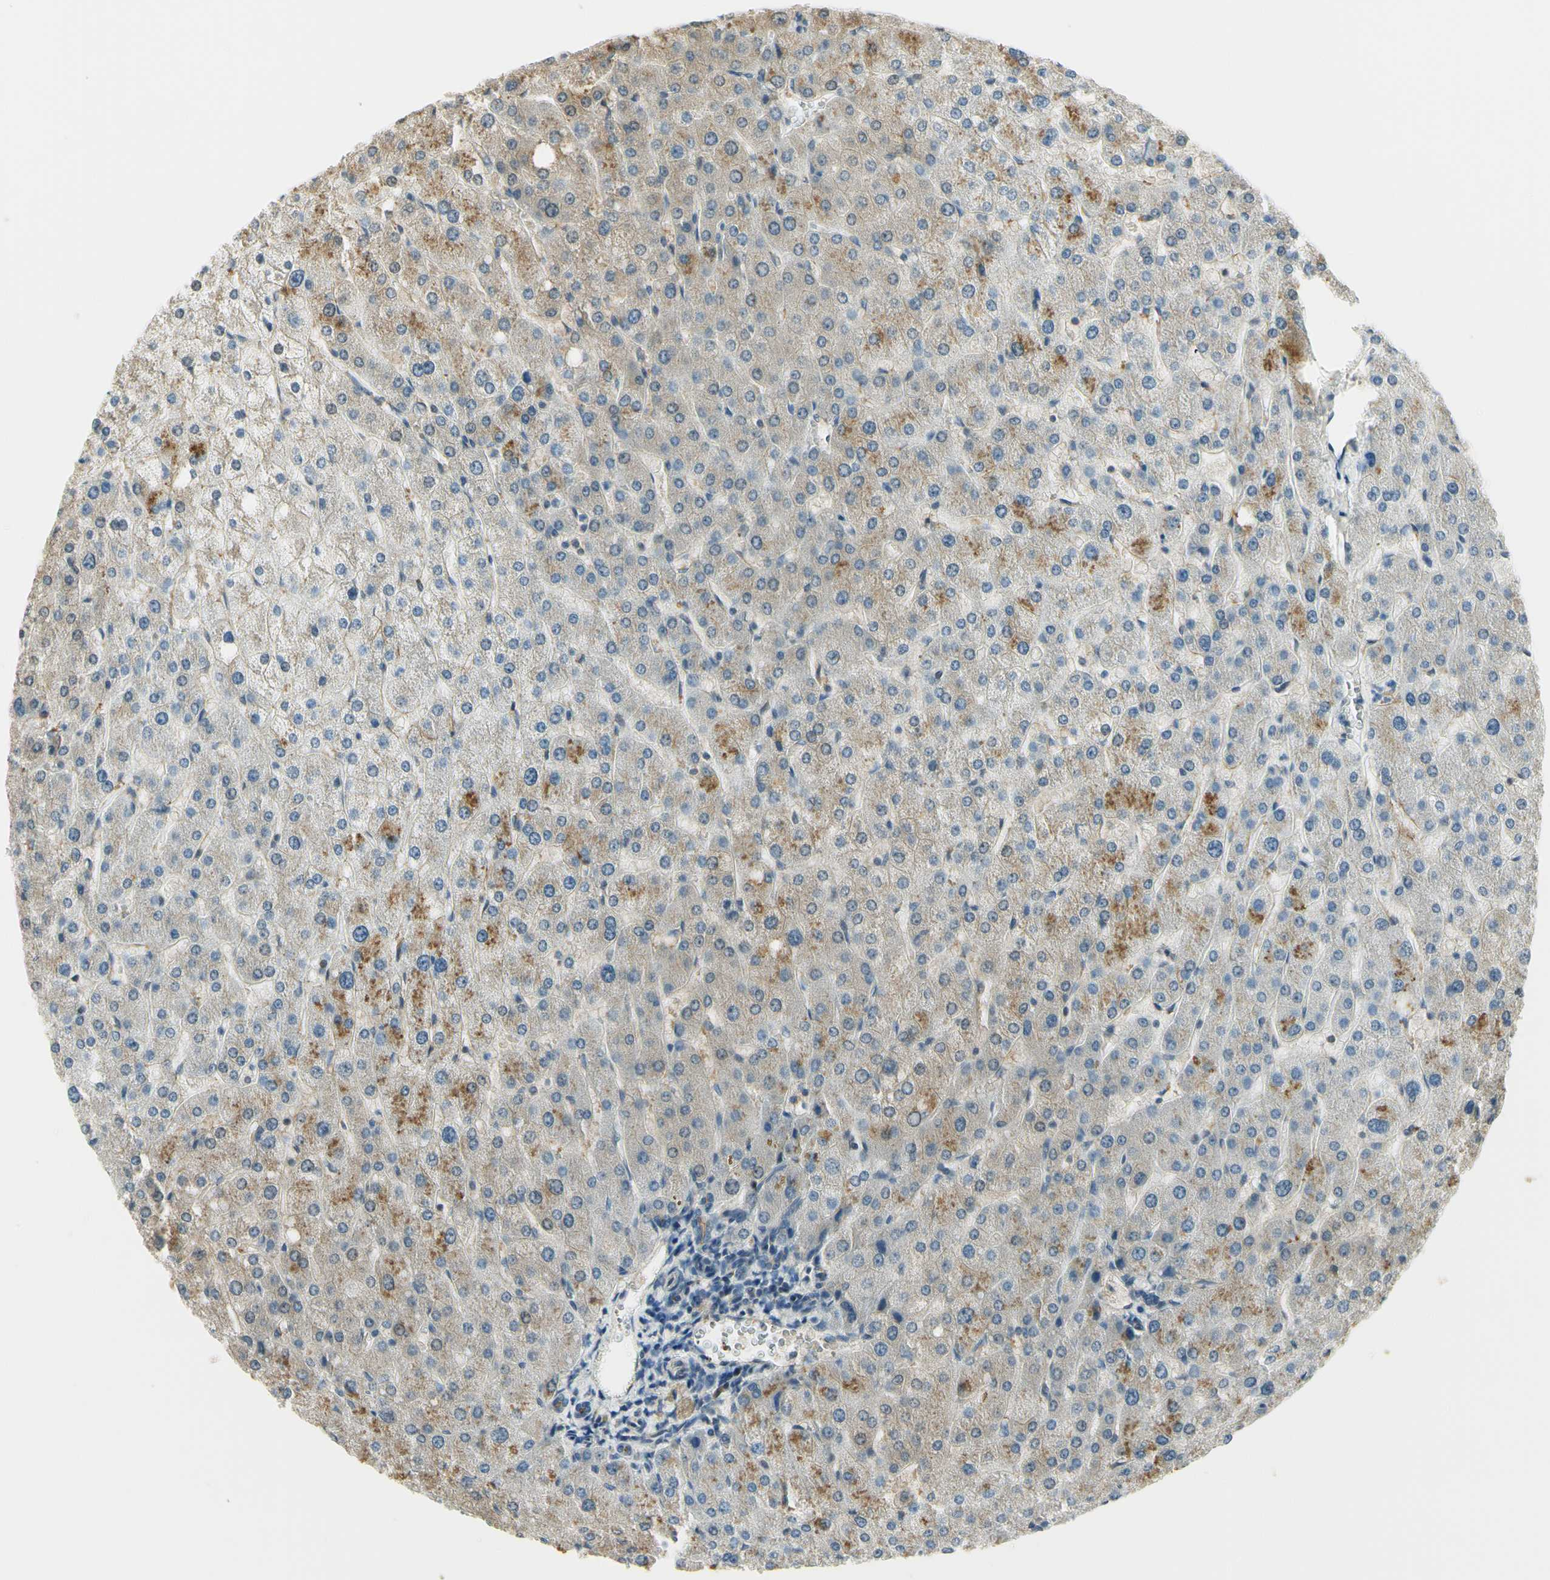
{"staining": {"intensity": "negative", "quantity": "none", "location": "none"}, "tissue": "liver", "cell_type": "Cholangiocytes", "image_type": "normal", "snomed": [{"axis": "morphology", "description": "Normal tissue, NOS"}, {"axis": "topography", "description": "Liver"}], "caption": "Immunohistochemistry (IHC) micrograph of normal liver stained for a protein (brown), which reveals no staining in cholangiocytes.", "gene": "IGDCC4", "patient": {"sex": "male", "age": 55}}